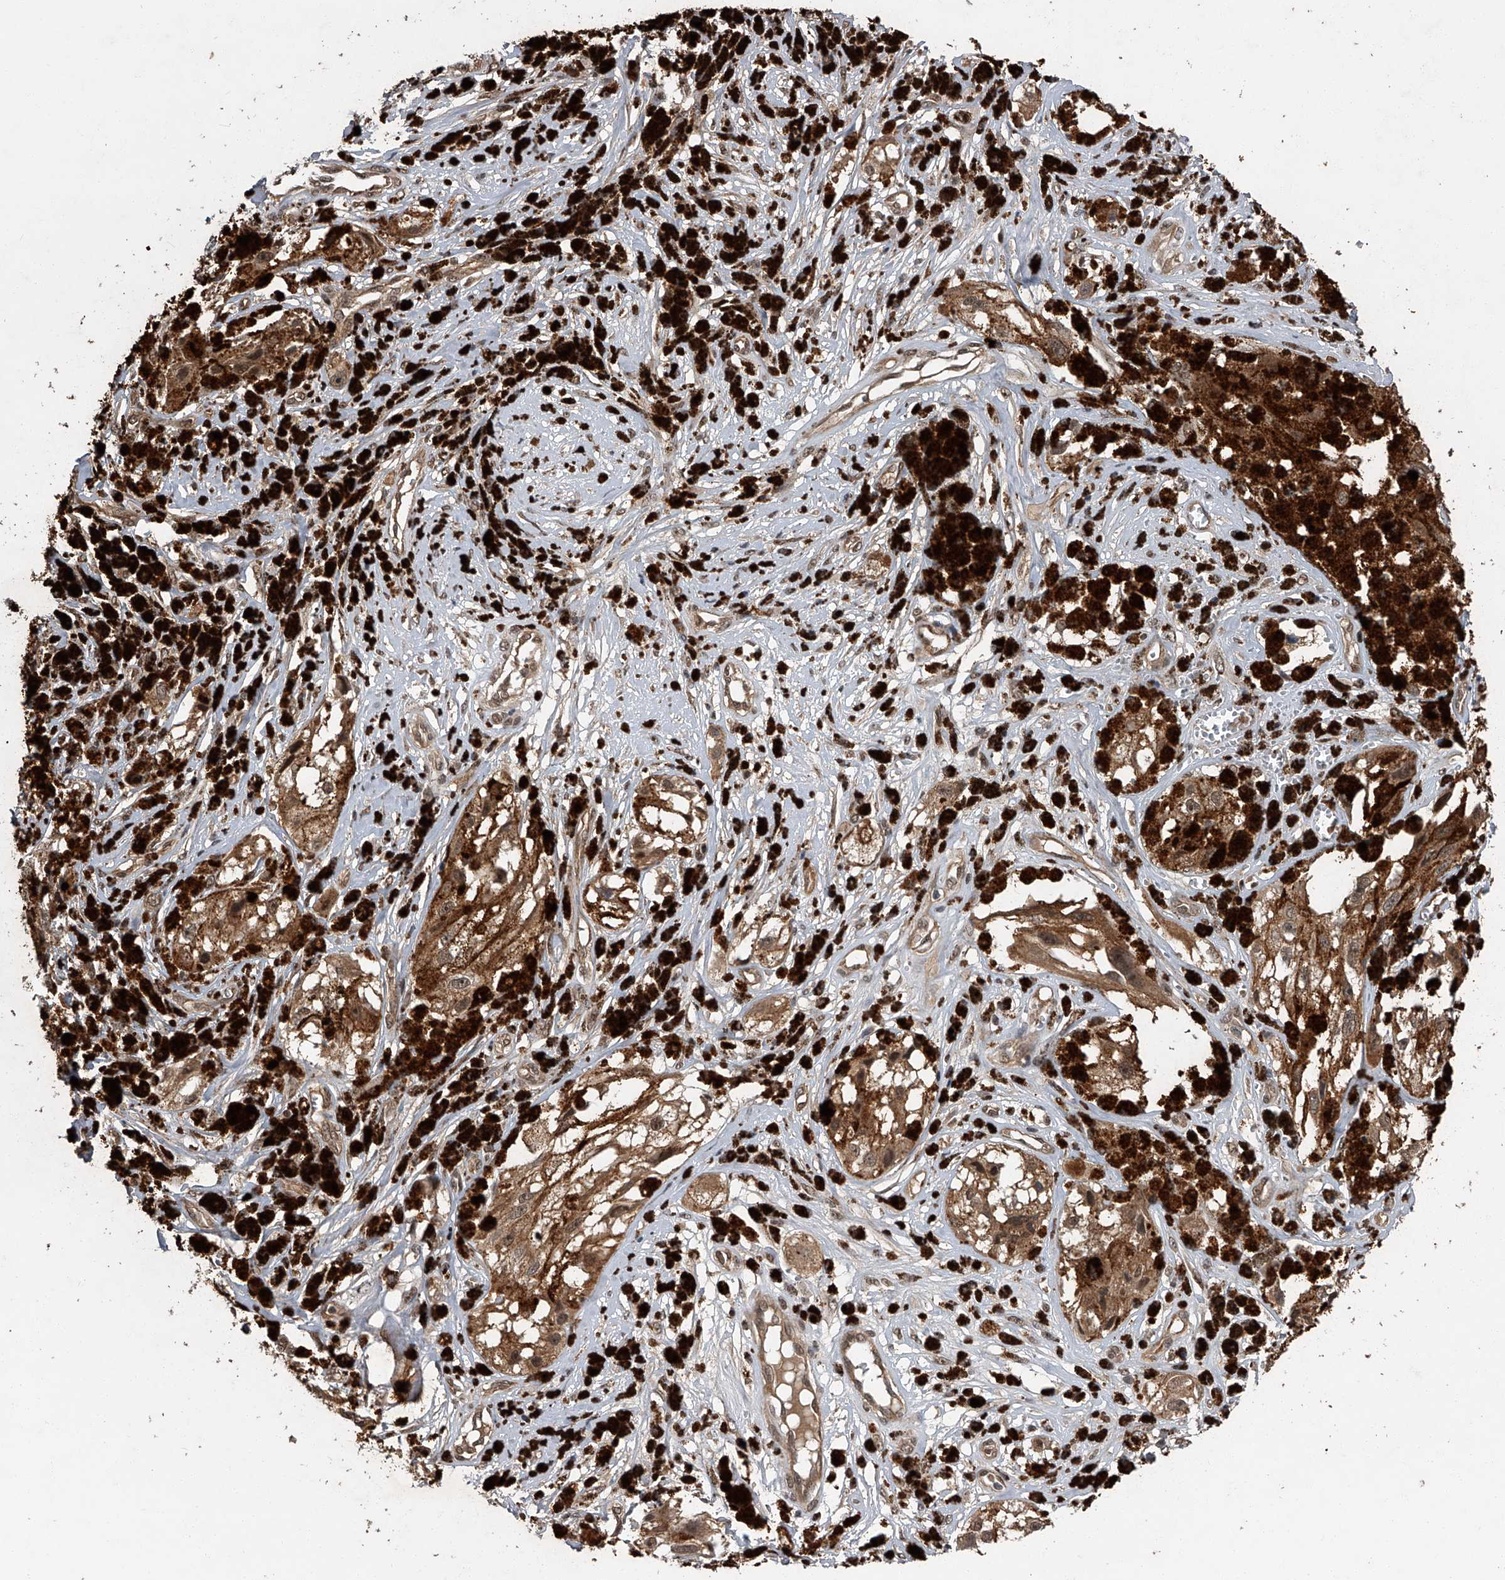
{"staining": {"intensity": "moderate", "quantity": ">75%", "location": "cytoplasmic/membranous"}, "tissue": "melanoma", "cell_type": "Tumor cells", "image_type": "cancer", "snomed": [{"axis": "morphology", "description": "Malignant melanoma, NOS"}, {"axis": "topography", "description": "Skin"}], "caption": "Melanoma stained for a protein displays moderate cytoplasmic/membranous positivity in tumor cells. The staining is performed using DAB (3,3'-diaminobenzidine) brown chromogen to label protein expression. The nuclei are counter-stained blue using hematoxylin.", "gene": "SLC12A8", "patient": {"sex": "male", "age": 88}}